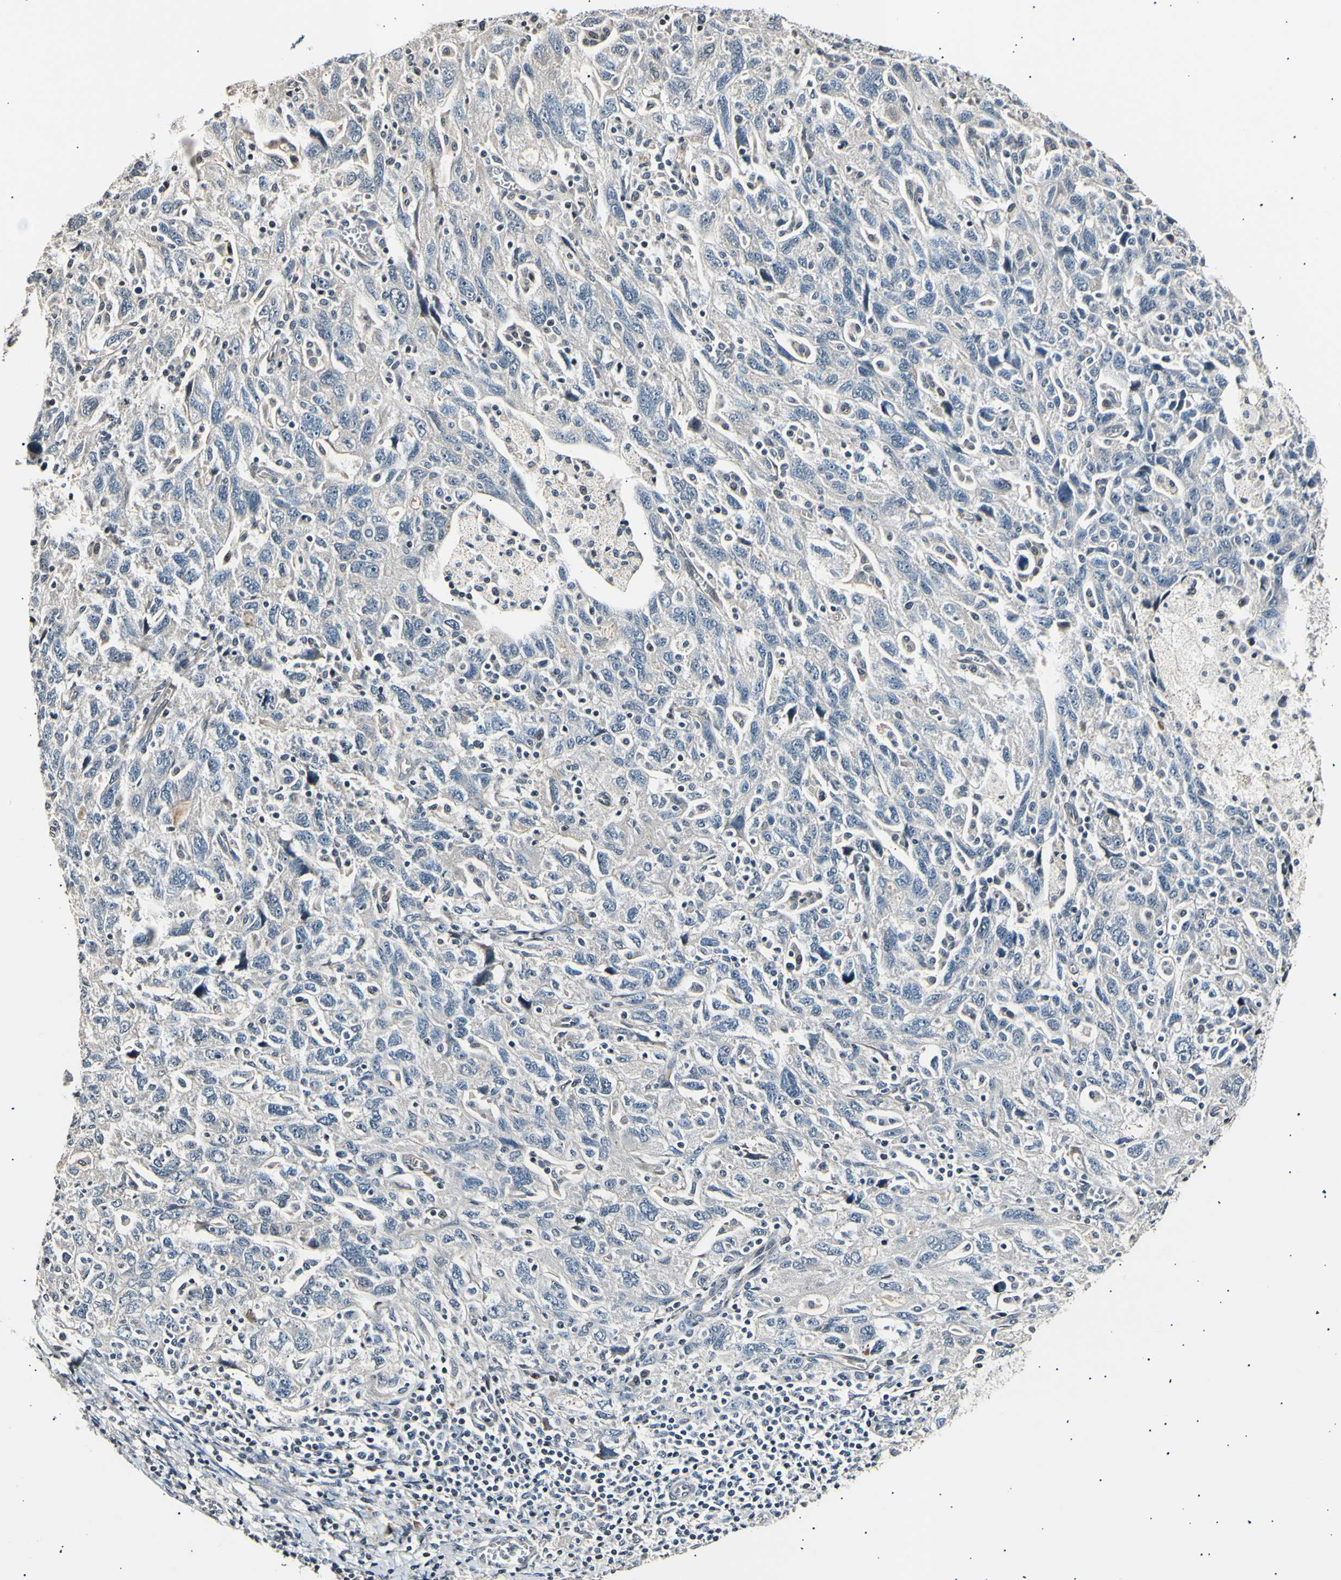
{"staining": {"intensity": "negative", "quantity": "none", "location": "none"}, "tissue": "ovarian cancer", "cell_type": "Tumor cells", "image_type": "cancer", "snomed": [{"axis": "morphology", "description": "Carcinoma, NOS"}, {"axis": "morphology", "description": "Cystadenocarcinoma, serous, NOS"}, {"axis": "topography", "description": "Ovary"}], "caption": "There is no significant expression in tumor cells of ovarian cancer. (DAB immunohistochemistry with hematoxylin counter stain).", "gene": "AK1", "patient": {"sex": "female", "age": 69}}